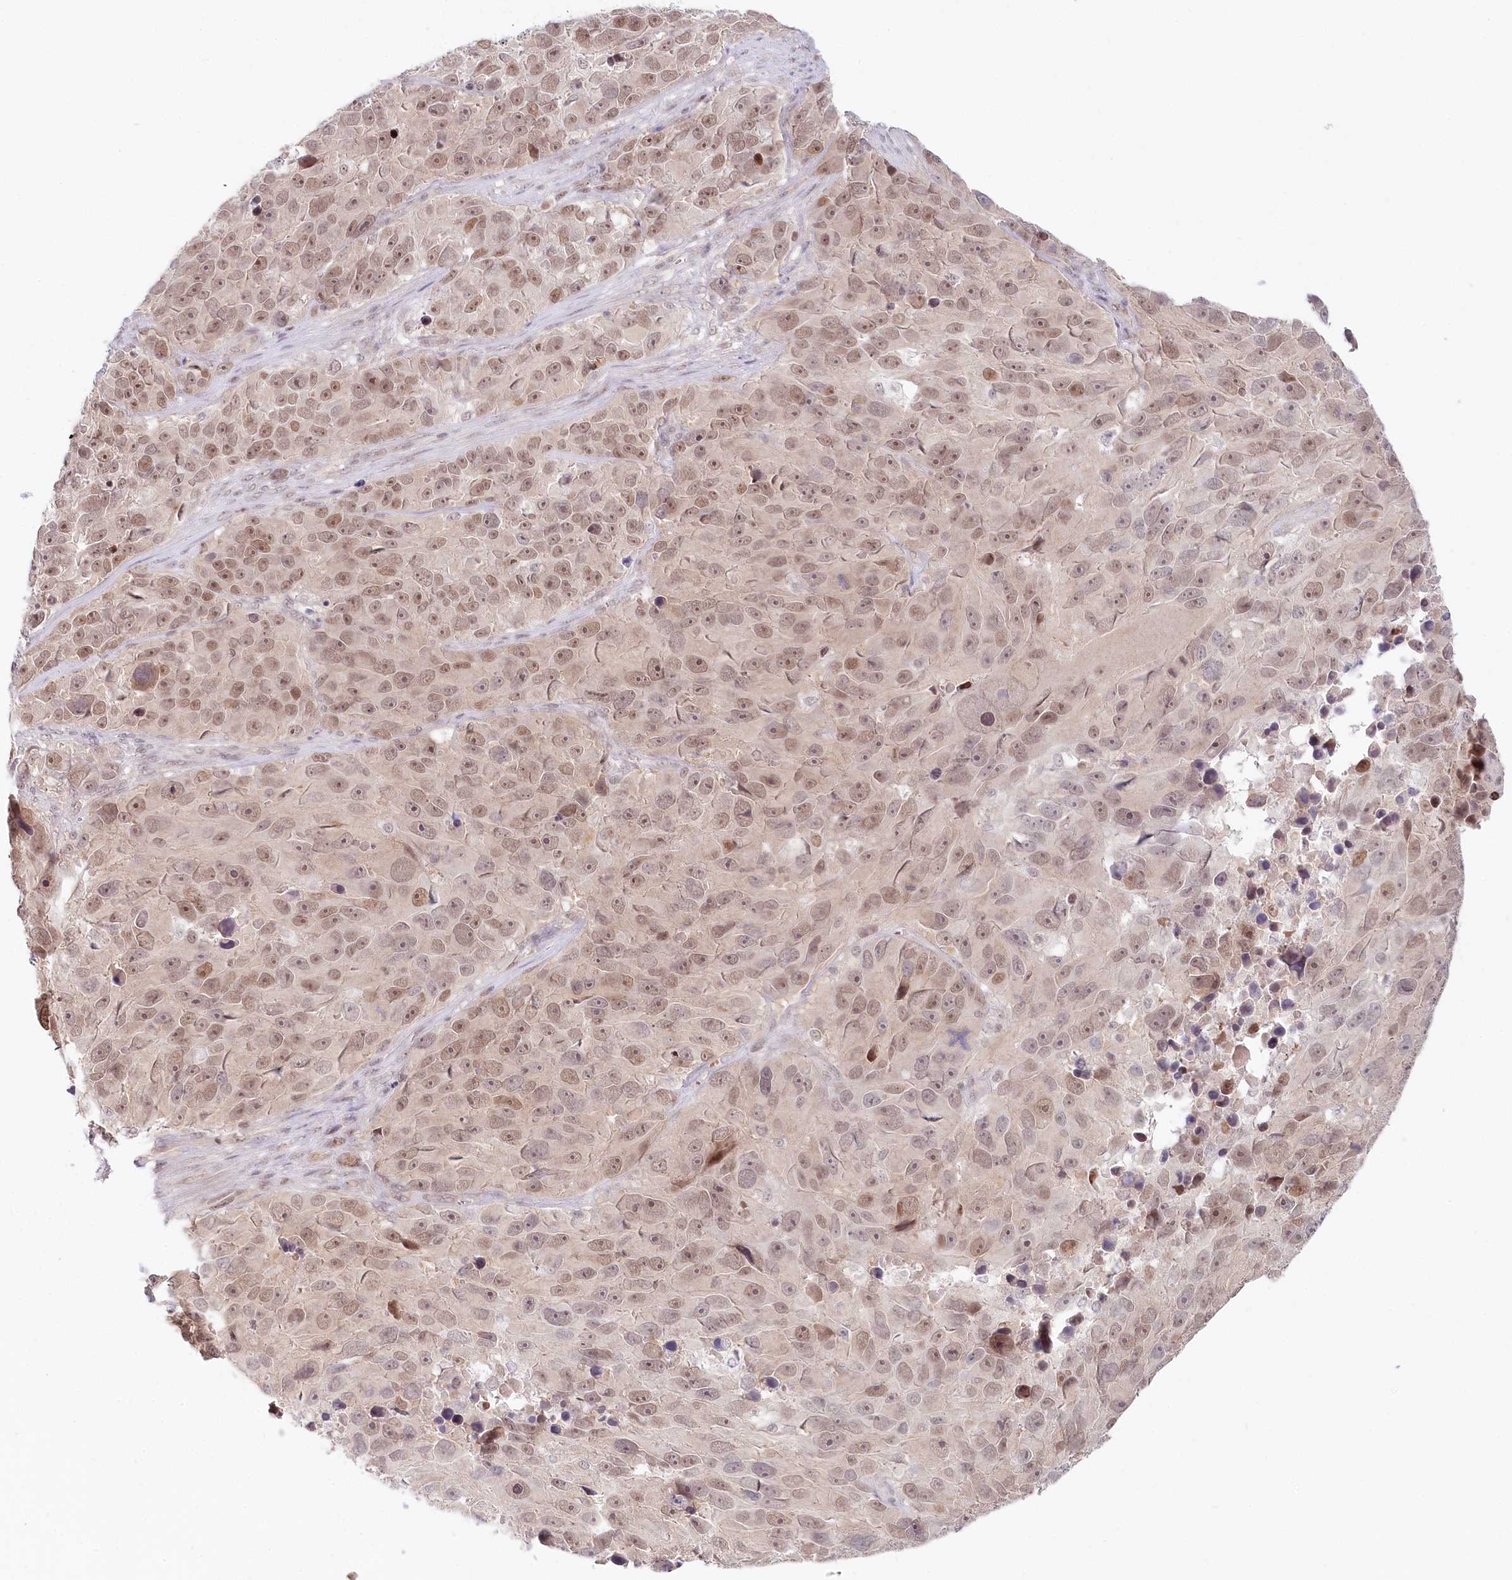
{"staining": {"intensity": "moderate", "quantity": ">75%", "location": "nuclear"}, "tissue": "melanoma", "cell_type": "Tumor cells", "image_type": "cancer", "snomed": [{"axis": "morphology", "description": "Malignant melanoma, NOS"}, {"axis": "topography", "description": "Skin"}], "caption": "Human malignant melanoma stained with a brown dye reveals moderate nuclear positive expression in about >75% of tumor cells.", "gene": "AMTN", "patient": {"sex": "male", "age": 84}}